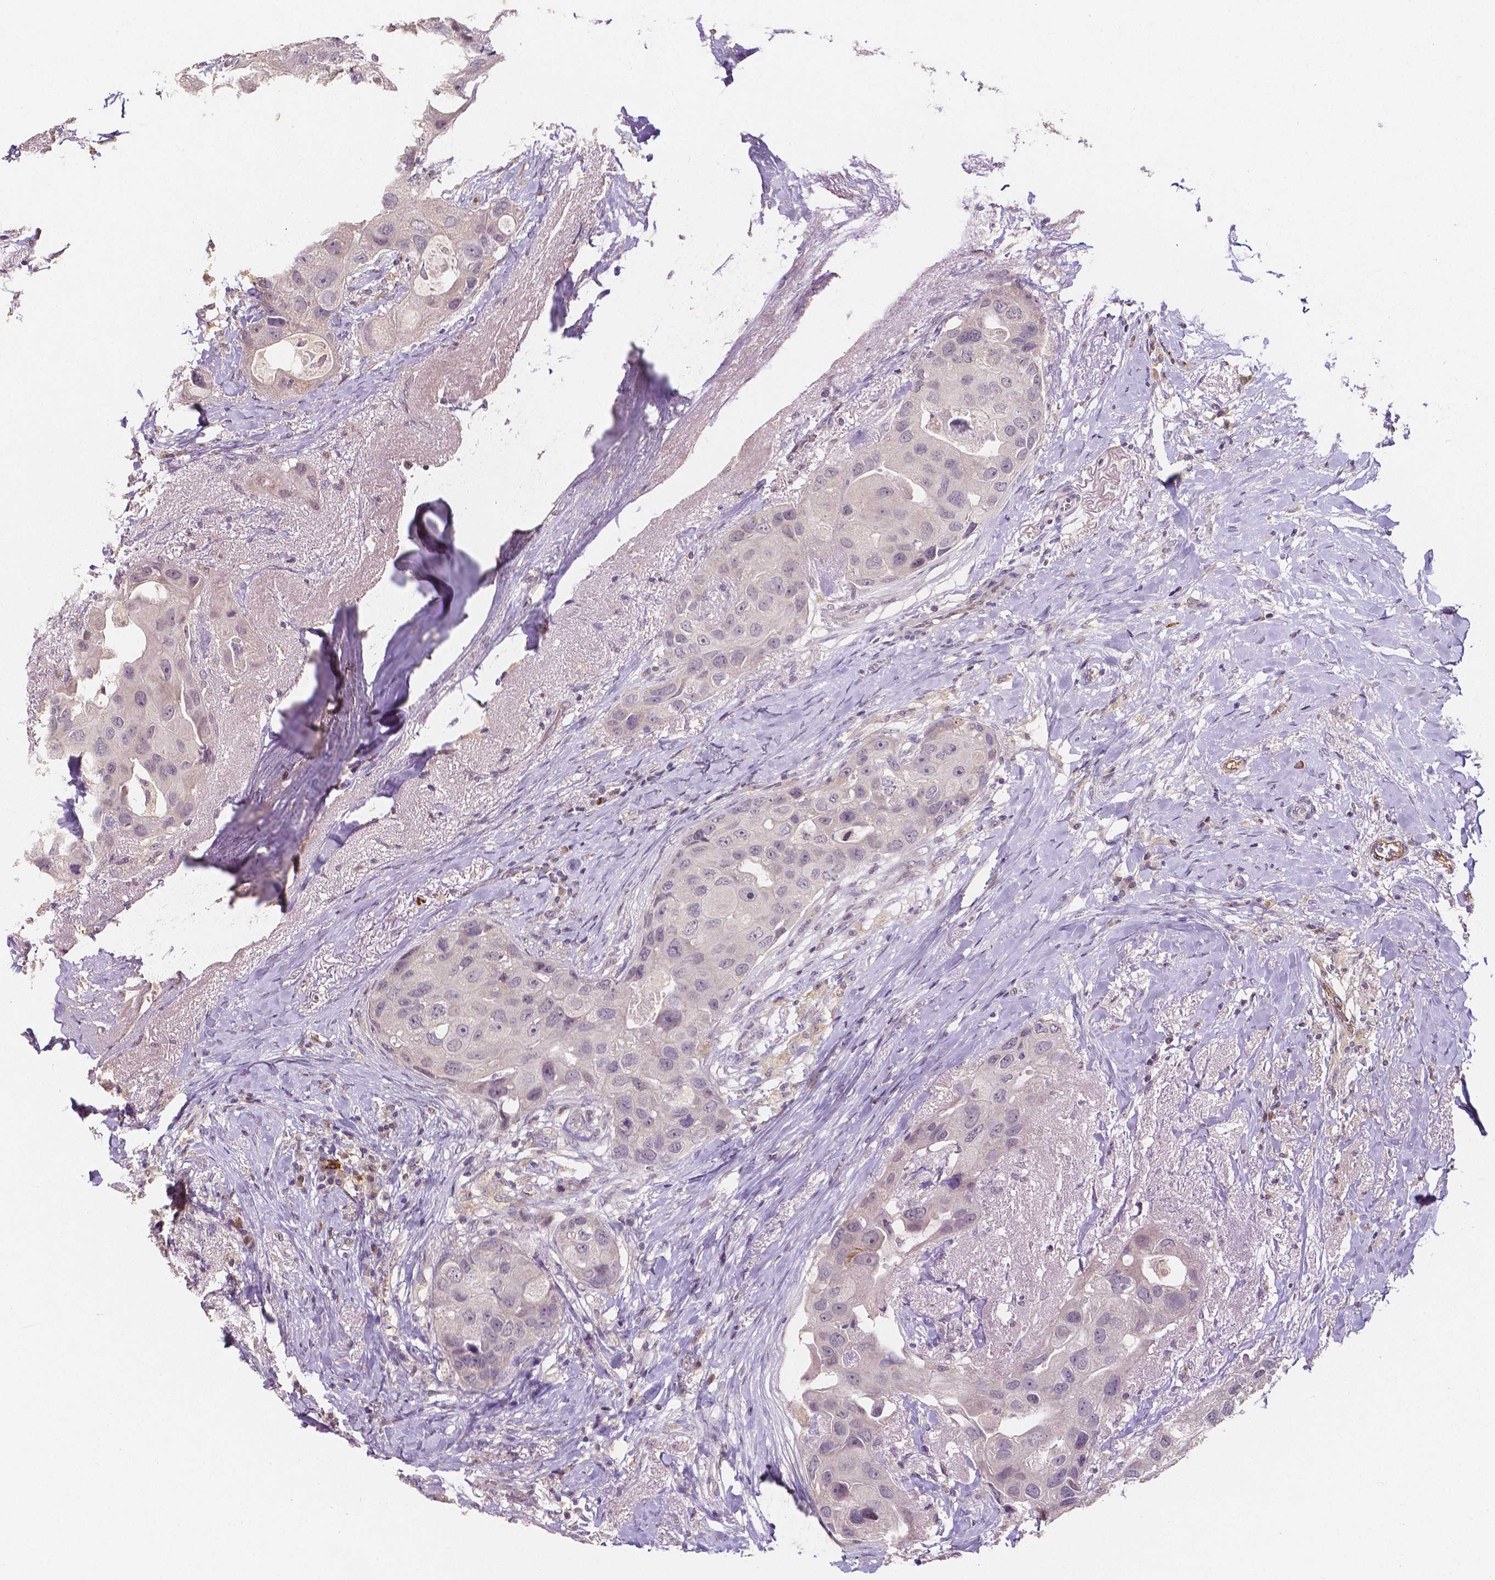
{"staining": {"intensity": "negative", "quantity": "none", "location": "none"}, "tissue": "breast cancer", "cell_type": "Tumor cells", "image_type": "cancer", "snomed": [{"axis": "morphology", "description": "Duct carcinoma"}, {"axis": "topography", "description": "Breast"}], "caption": "Human breast infiltrating ductal carcinoma stained for a protein using immunohistochemistry (IHC) displays no positivity in tumor cells.", "gene": "ELAVL2", "patient": {"sex": "female", "age": 43}}